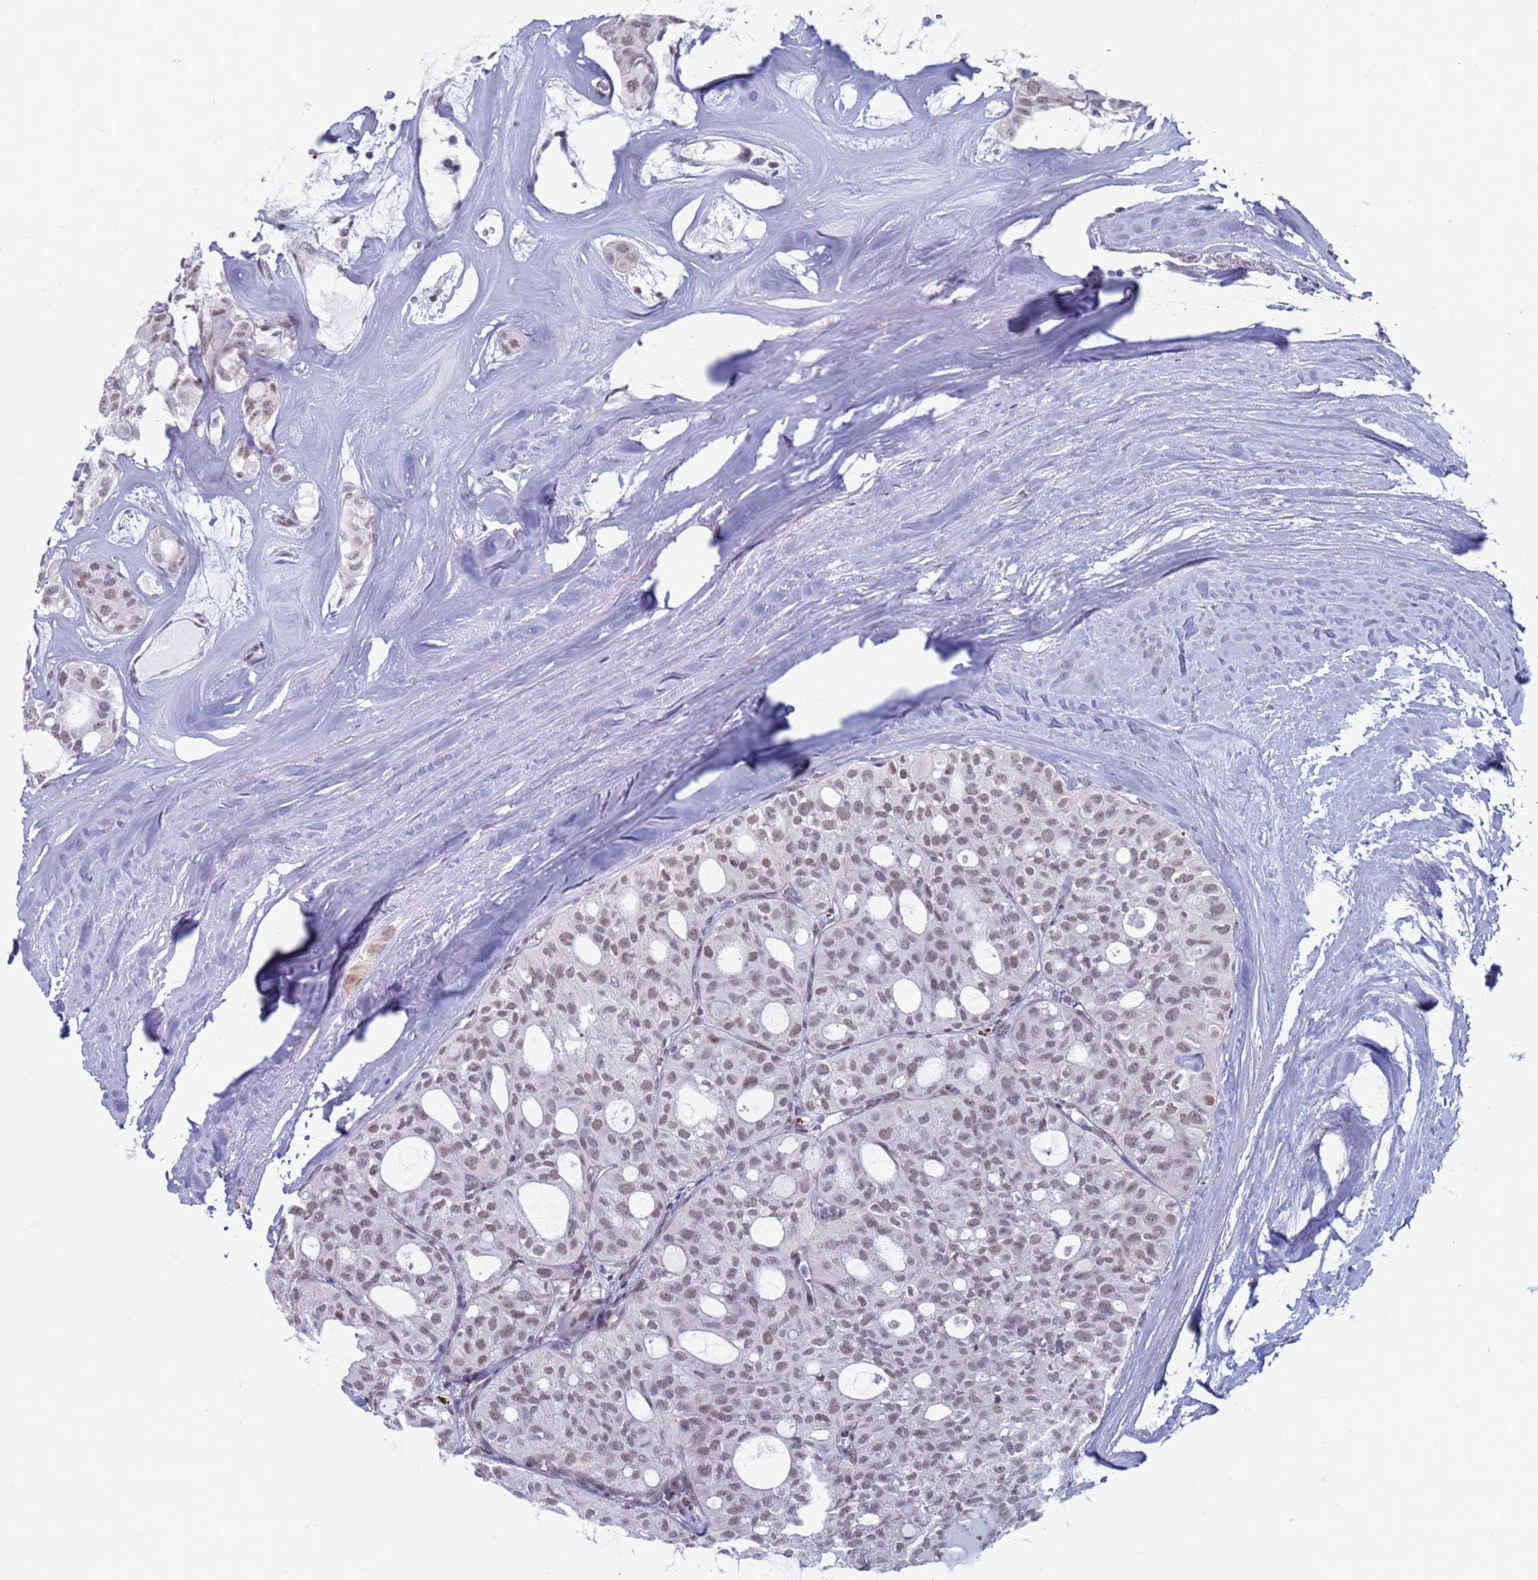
{"staining": {"intensity": "weak", "quantity": ">75%", "location": "nuclear"}, "tissue": "thyroid cancer", "cell_type": "Tumor cells", "image_type": "cancer", "snomed": [{"axis": "morphology", "description": "Follicular adenoma carcinoma, NOS"}, {"axis": "topography", "description": "Thyroid gland"}], "caption": "This micrograph displays IHC staining of follicular adenoma carcinoma (thyroid), with low weak nuclear staining in about >75% of tumor cells.", "gene": "SAE1", "patient": {"sex": "male", "age": 75}}